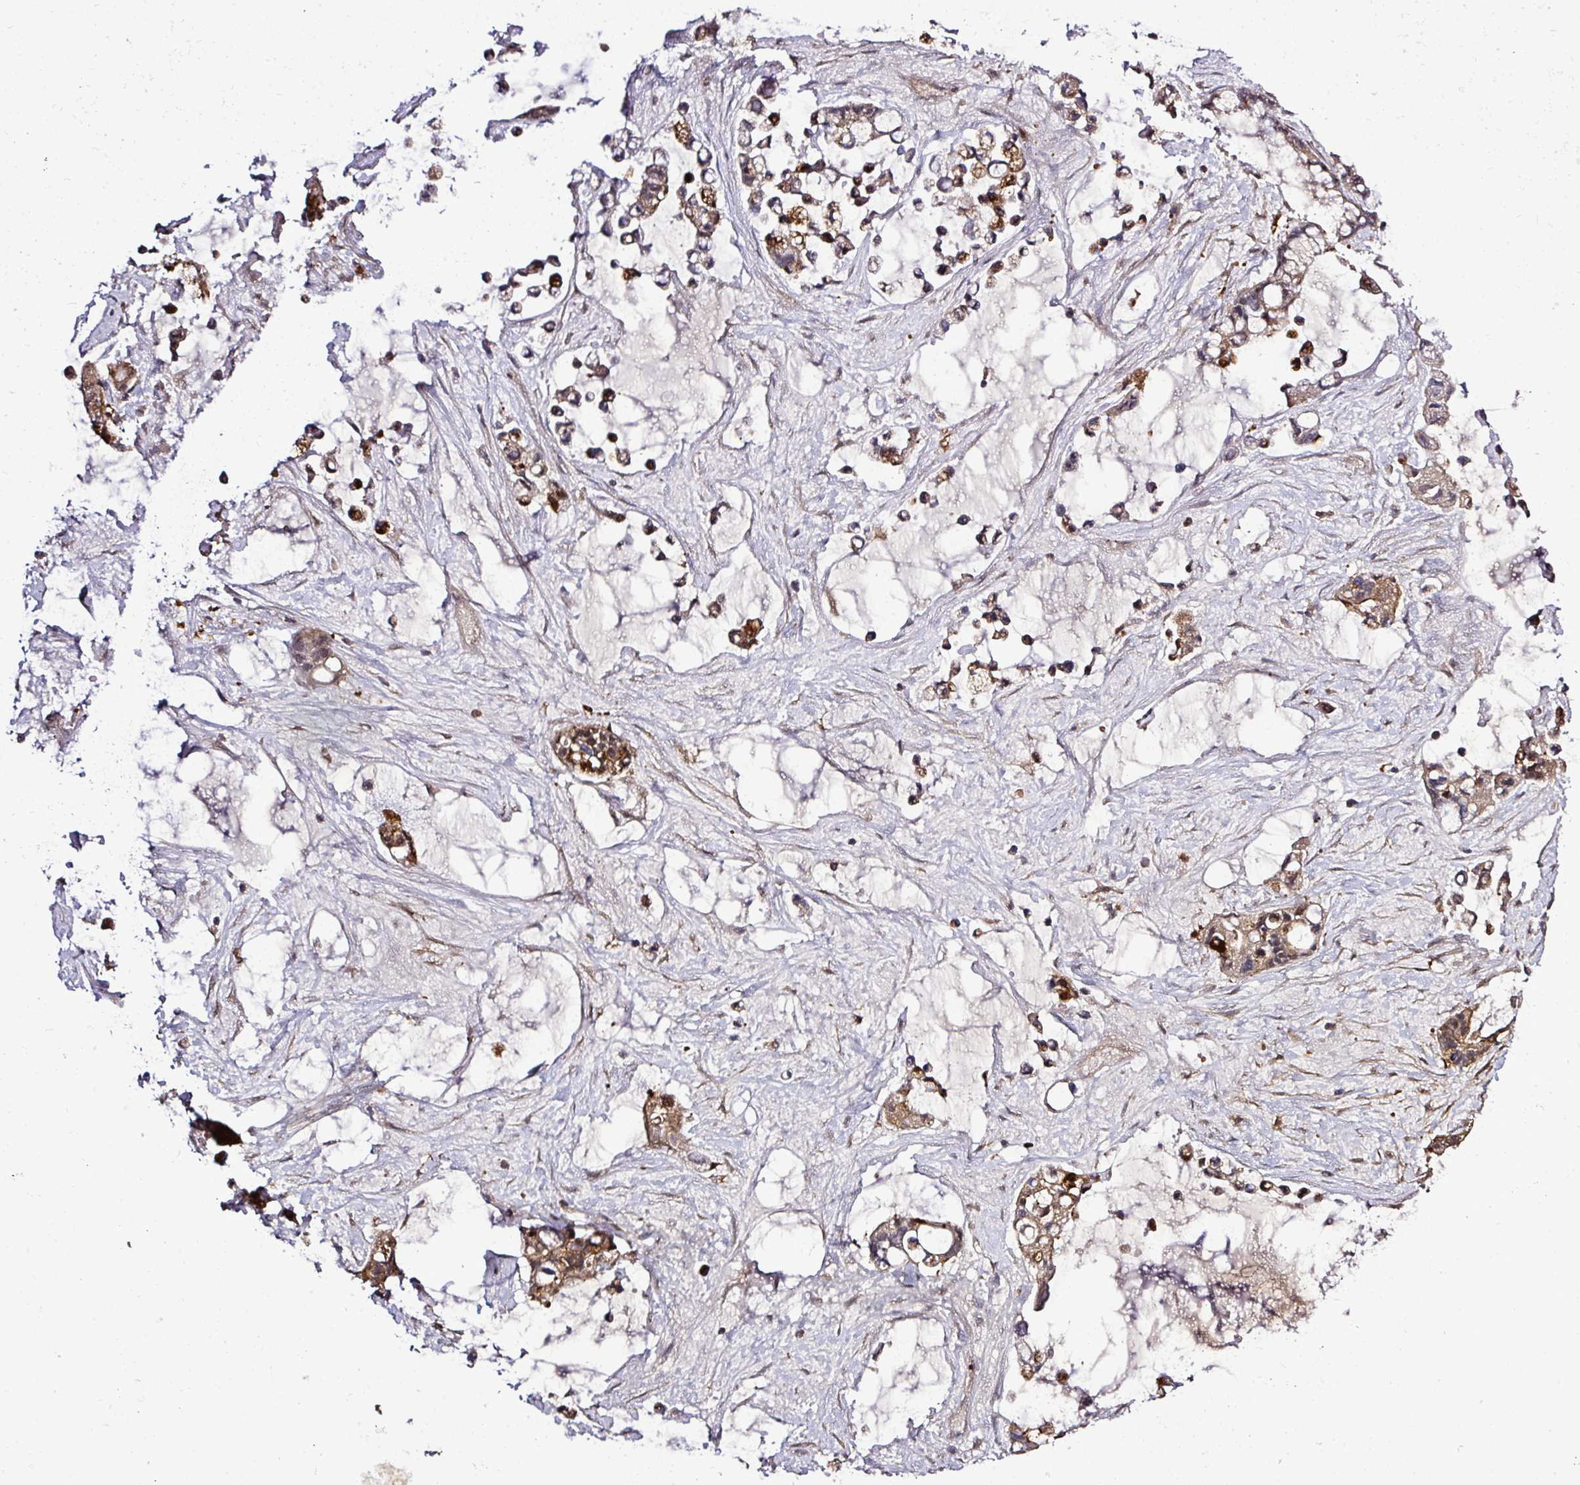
{"staining": {"intensity": "moderate", "quantity": ">75%", "location": "cytoplasmic/membranous"}, "tissue": "ovarian cancer", "cell_type": "Tumor cells", "image_type": "cancer", "snomed": [{"axis": "morphology", "description": "Cystadenocarcinoma, mucinous, NOS"}, {"axis": "topography", "description": "Ovary"}], "caption": "Ovarian cancer (mucinous cystadenocarcinoma) was stained to show a protein in brown. There is medium levels of moderate cytoplasmic/membranous staining in approximately >75% of tumor cells.", "gene": "TMEM107", "patient": {"sex": "female", "age": 63}}